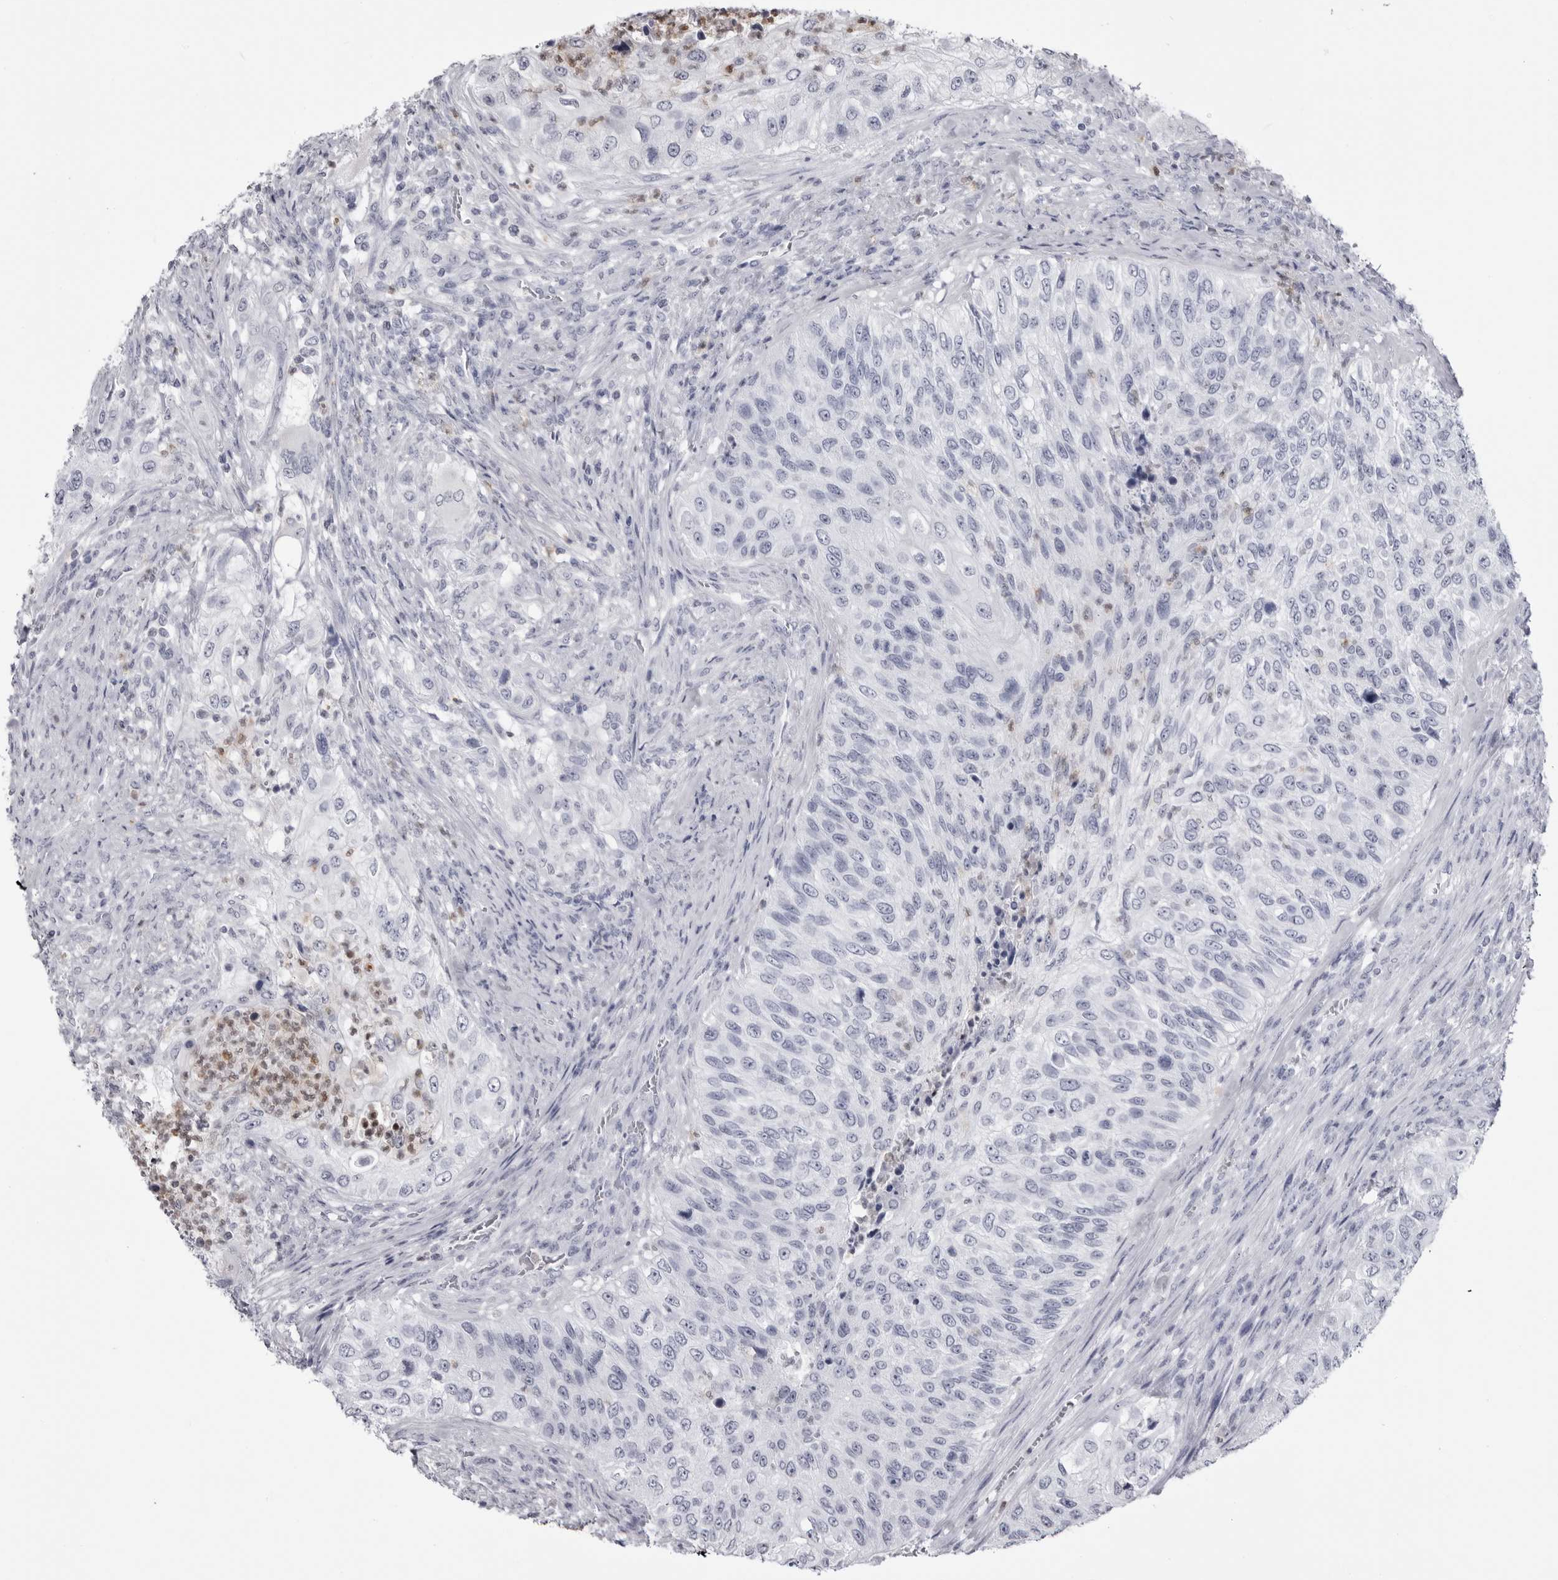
{"staining": {"intensity": "negative", "quantity": "none", "location": "none"}, "tissue": "urothelial cancer", "cell_type": "Tumor cells", "image_type": "cancer", "snomed": [{"axis": "morphology", "description": "Urothelial carcinoma, High grade"}, {"axis": "topography", "description": "Urinary bladder"}], "caption": "Immunohistochemical staining of human urothelial cancer reveals no significant expression in tumor cells.", "gene": "STAP2", "patient": {"sex": "female", "age": 60}}